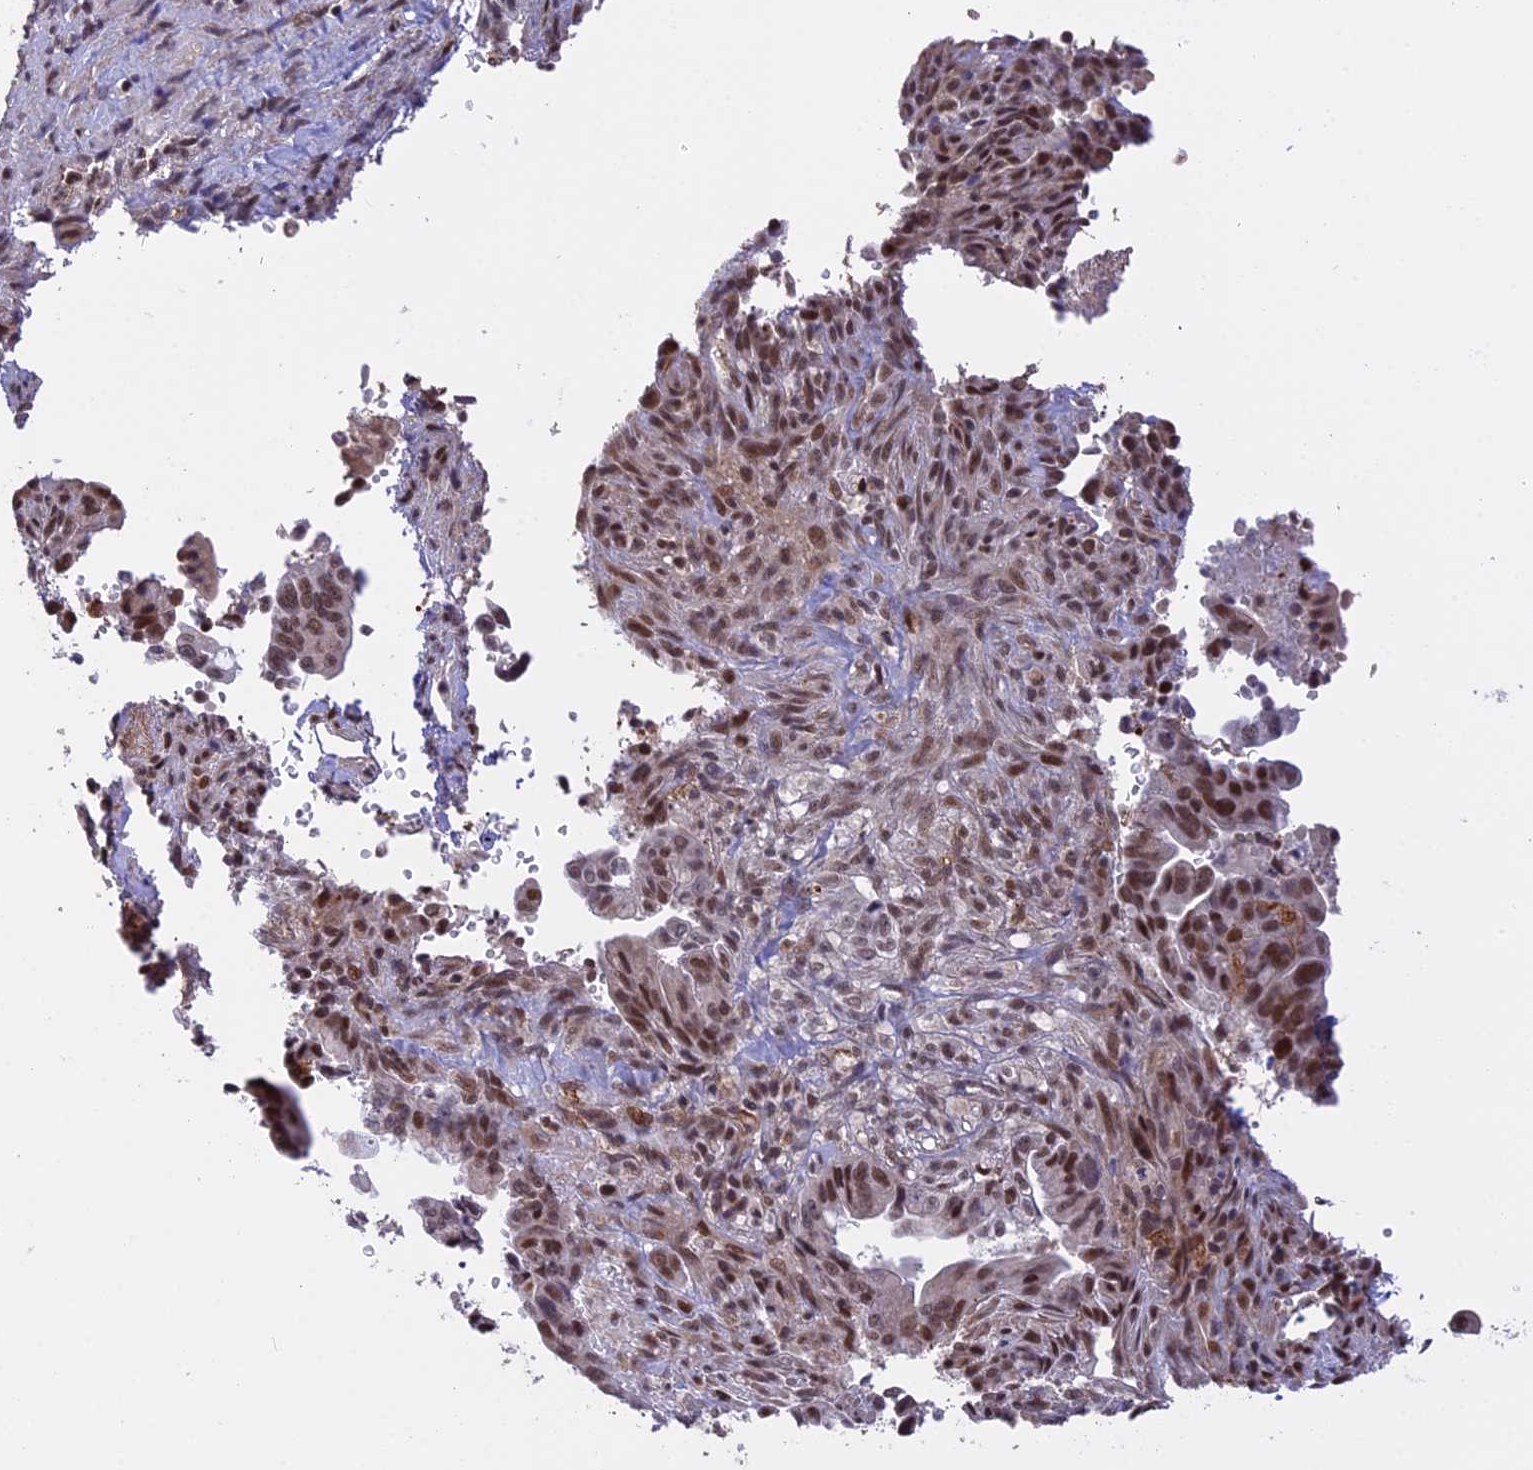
{"staining": {"intensity": "moderate", "quantity": ">75%", "location": "nuclear"}, "tissue": "pancreatic cancer", "cell_type": "Tumor cells", "image_type": "cancer", "snomed": [{"axis": "morphology", "description": "Adenocarcinoma, NOS"}, {"axis": "topography", "description": "Pancreas"}], "caption": "Moderate nuclear expression for a protein is seen in about >75% of tumor cells of pancreatic adenocarcinoma using immunohistochemistry (IHC).", "gene": "POLR2C", "patient": {"sex": "male", "age": 70}}